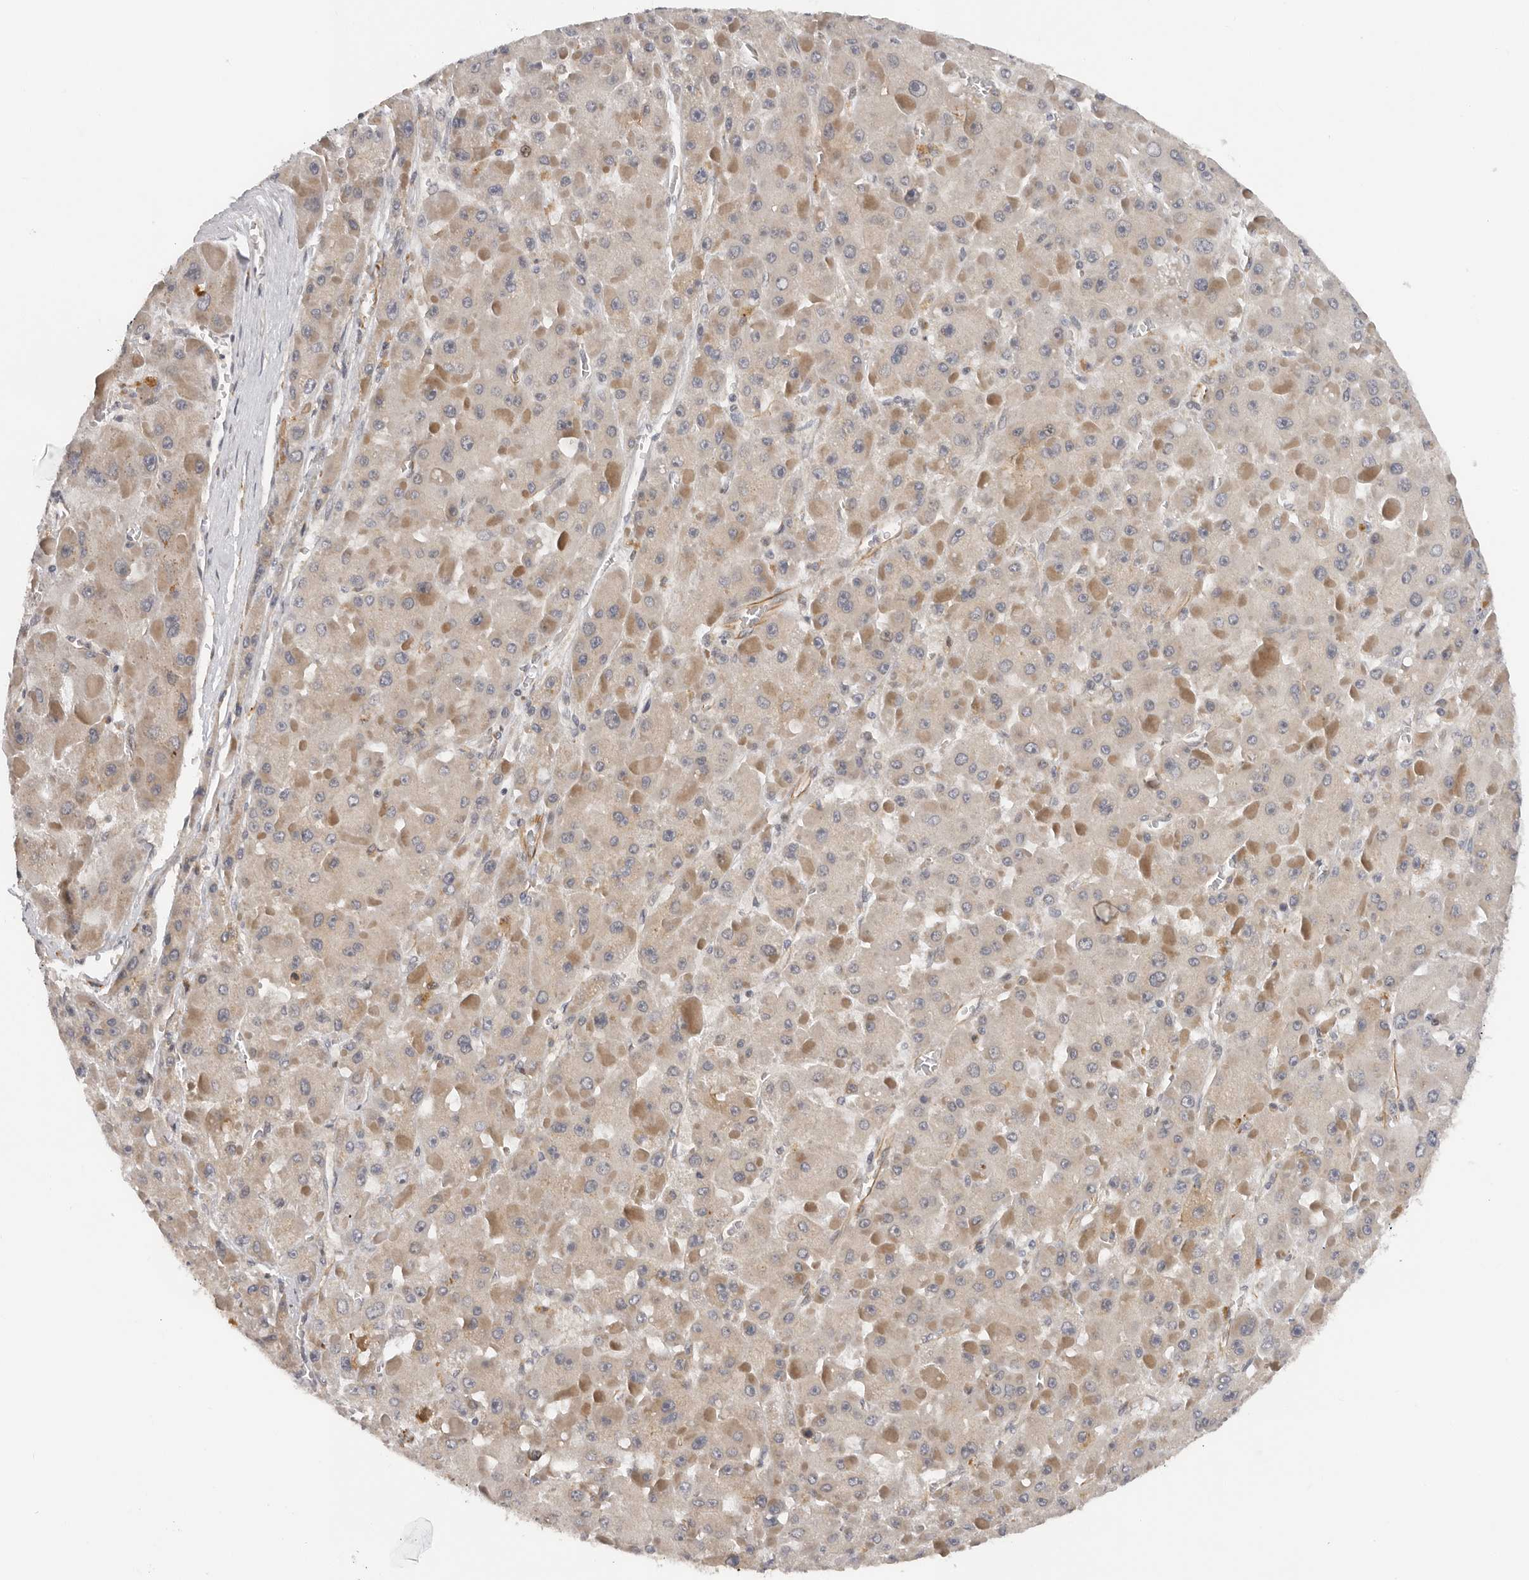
{"staining": {"intensity": "moderate", "quantity": "25%-75%", "location": "cytoplasmic/membranous"}, "tissue": "liver cancer", "cell_type": "Tumor cells", "image_type": "cancer", "snomed": [{"axis": "morphology", "description": "Carcinoma, Hepatocellular, NOS"}, {"axis": "topography", "description": "Liver"}], "caption": "This micrograph reveals immunohistochemistry staining of hepatocellular carcinoma (liver), with medium moderate cytoplasmic/membranous positivity in about 25%-75% of tumor cells.", "gene": "RNF157", "patient": {"sex": "female", "age": 73}}